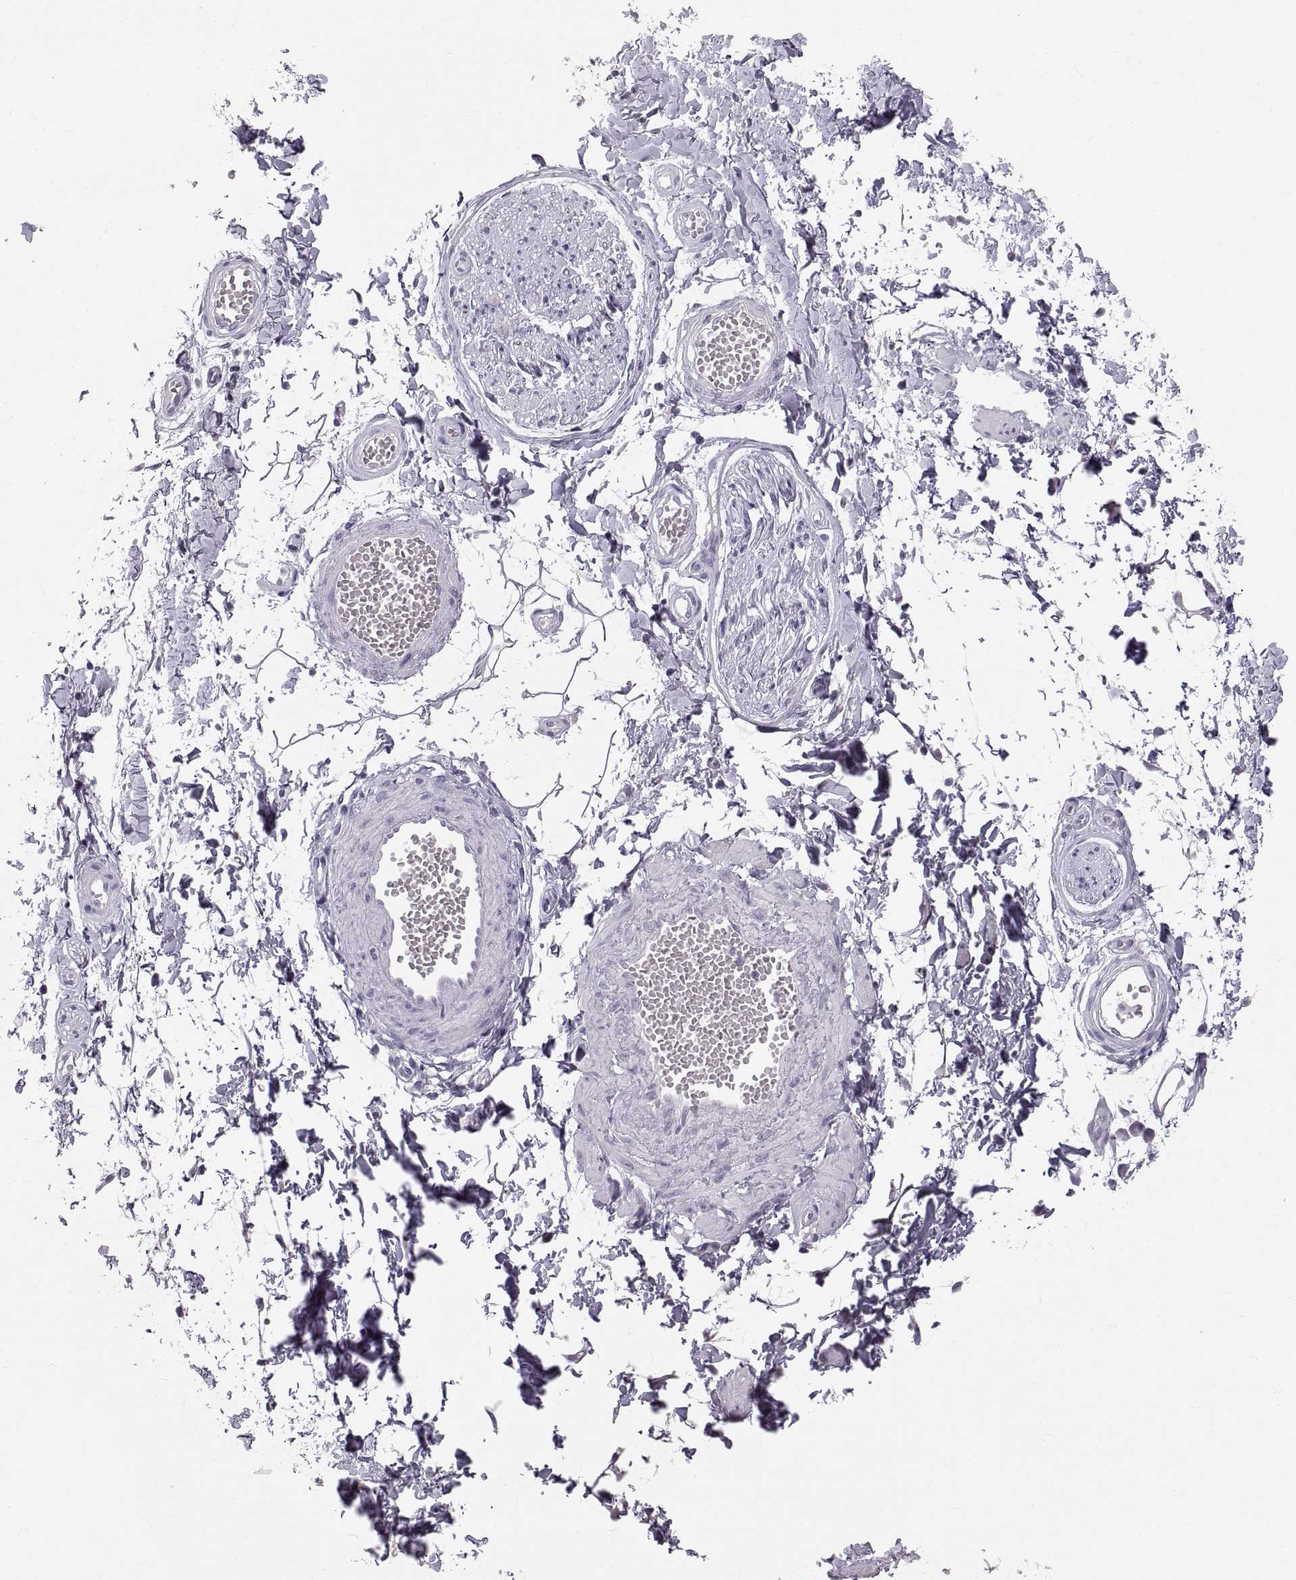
{"staining": {"intensity": "negative", "quantity": "none", "location": "none"}, "tissue": "adipose tissue", "cell_type": "Adipocytes", "image_type": "normal", "snomed": [{"axis": "morphology", "description": "Normal tissue, NOS"}, {"axis": "topography", "description": "Smooth muscle"}, {"axis": "topography", "description": "Peripheral nerve tissue"}], "caption": "The photomicrograph shows no significant positivity in adipocytes of adipose tissue. Brightfield microscopy of immunohistochemistry stained with DAB (brown) and hematoxylin (blue), captured at high magnification.", "gene": "WBP2NL", "patient": {"sex": "male", "age": 22}}